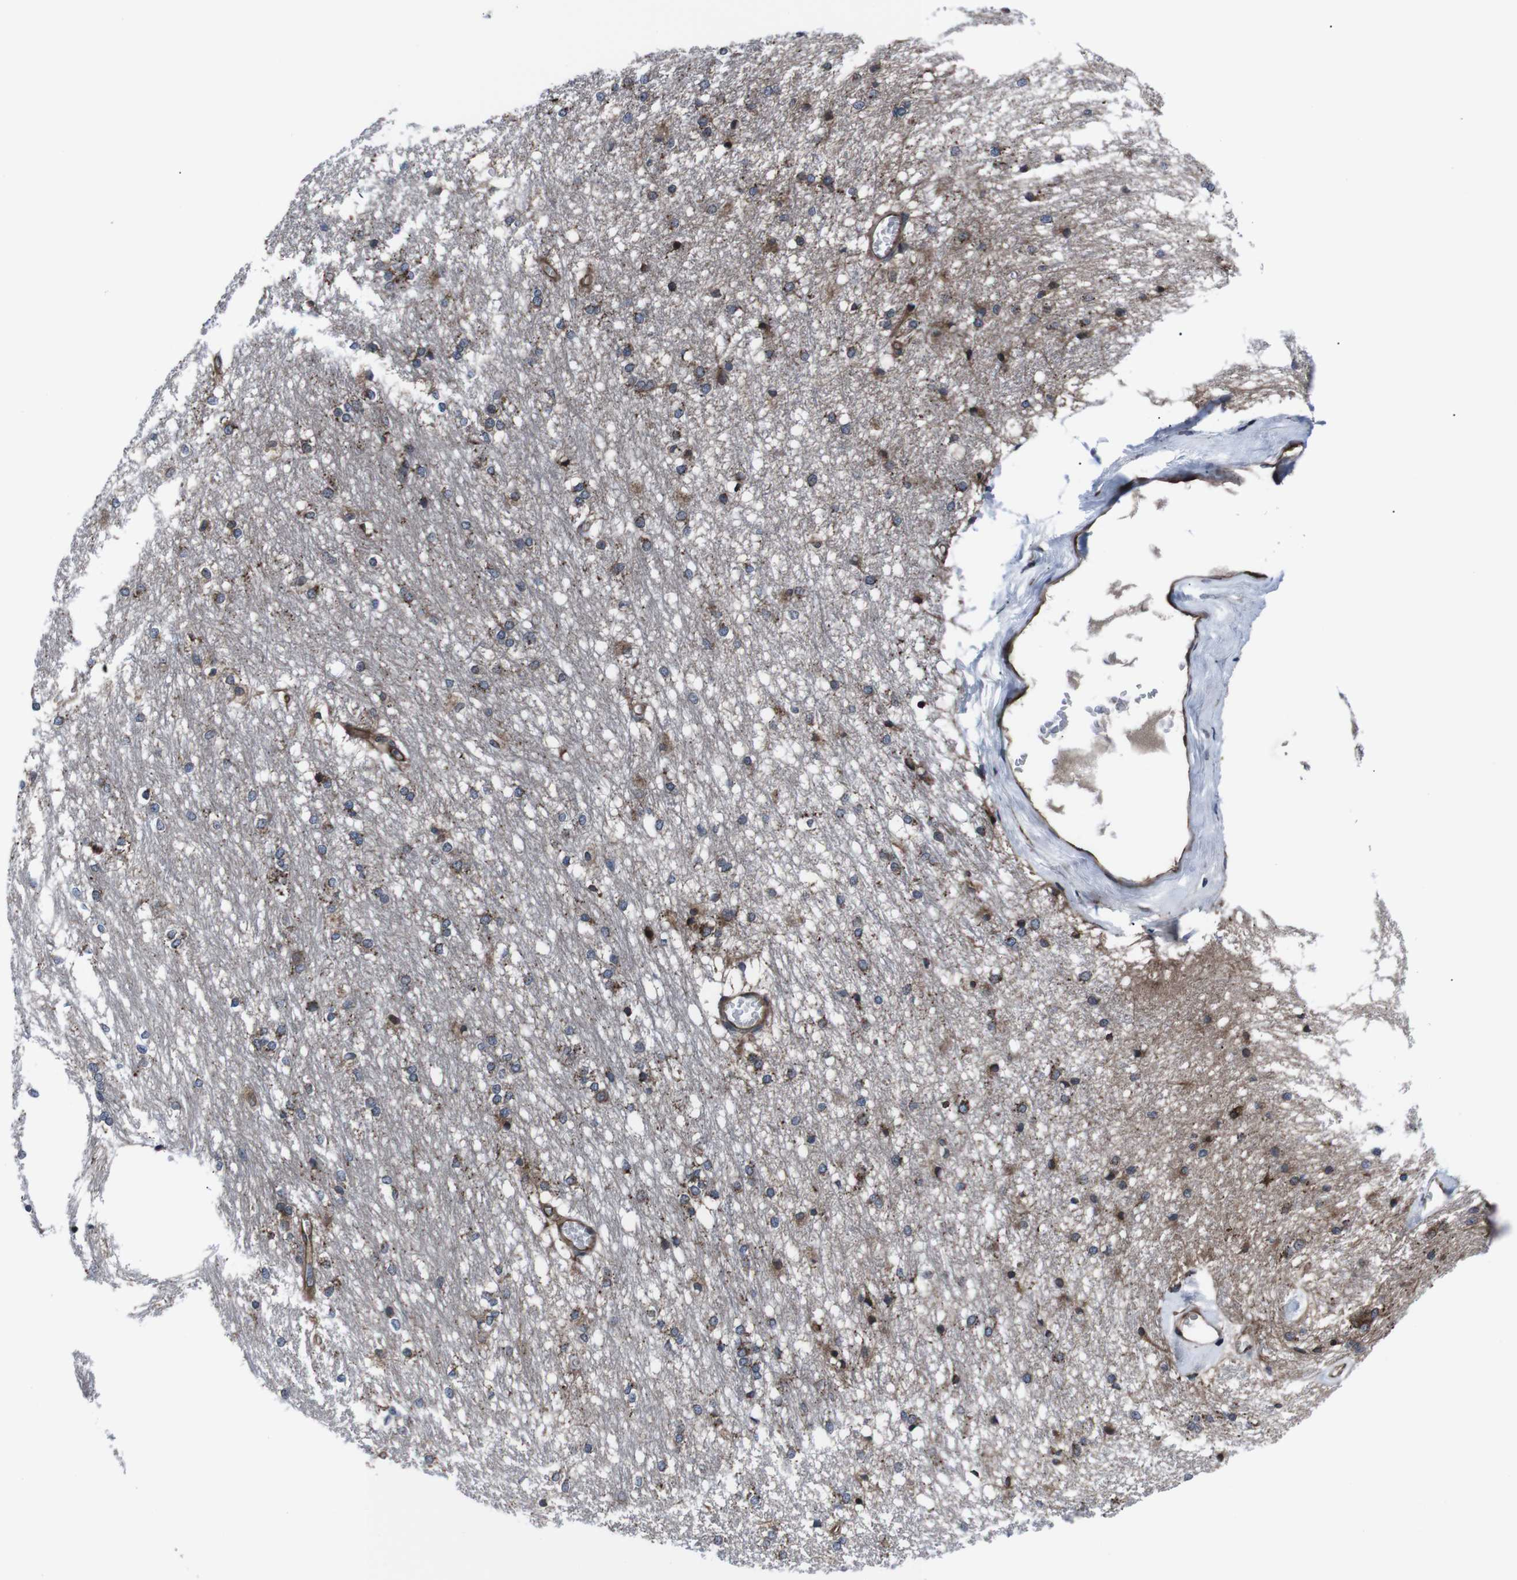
{"staining": {"intensity": "strong", "quantity": ">75%", "location": "cytoplasmic/membranous"}, "tissue": "caudate", "cell_type": "Glial cells", "image_type": "normal", "snomed": [{"axis": "morphology", "description": "Normal tissue, NOS"}, {"axis": "topography", "description": "Lateral ventricle wall"}], "caption": "This photomicrograph reveals unremarkable caudate stained with IHC to label a protein in brown. The cytoplasmic/membranous of glial cells show strong positivity for the protein. Nuclei are counter-stained blue.", "gene": "EIF4A2", "patient": {"sex": "female", "age": 19}}